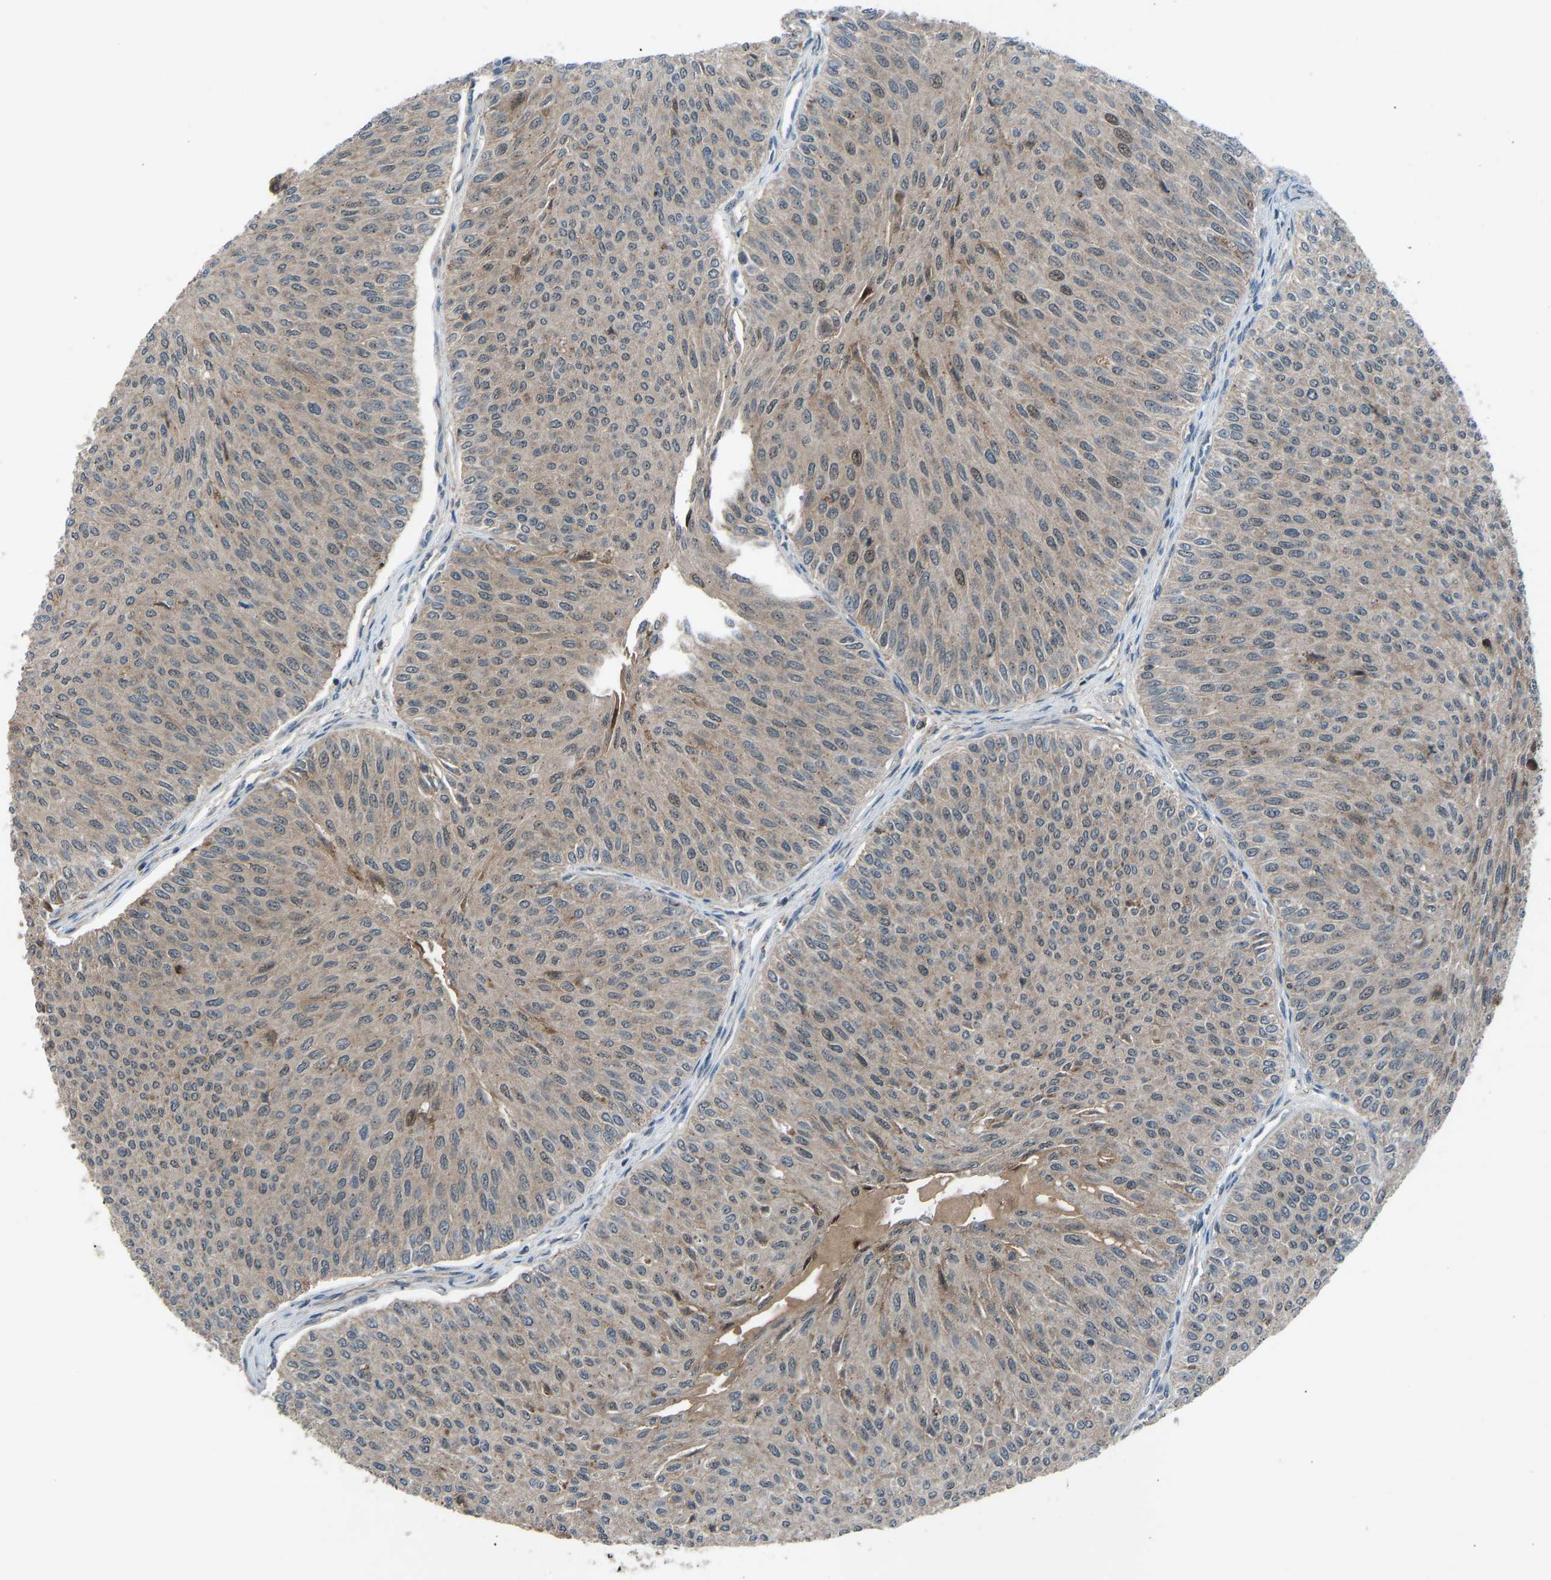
{"staining": {"intensity": "weak", "quantity": ">75%", "location": "cytoplasmic/membranous,nuclear"}, "tissue": "urothelial cancer", "cell_type": "Tumor cells", "image_type": "cancer", "snomed": [{"axis": "morphology", "description": "Urothelial carcinoma, Low grade"}, {"axis": "topography", "description": "Urinary bladder"}], "caption": "Protein expression analysis of urothelial cancer demonstrates weak cytoplasmic/membranous and nuclear expression in approximately >75% of tumor cells. The protein is stained brown, and the nuclei are stained in blue (DAB IHC with brightfield microscopy, high magnification).", "gene": "SLC43A1", "patient": {"sex": "male", "age": 78}}